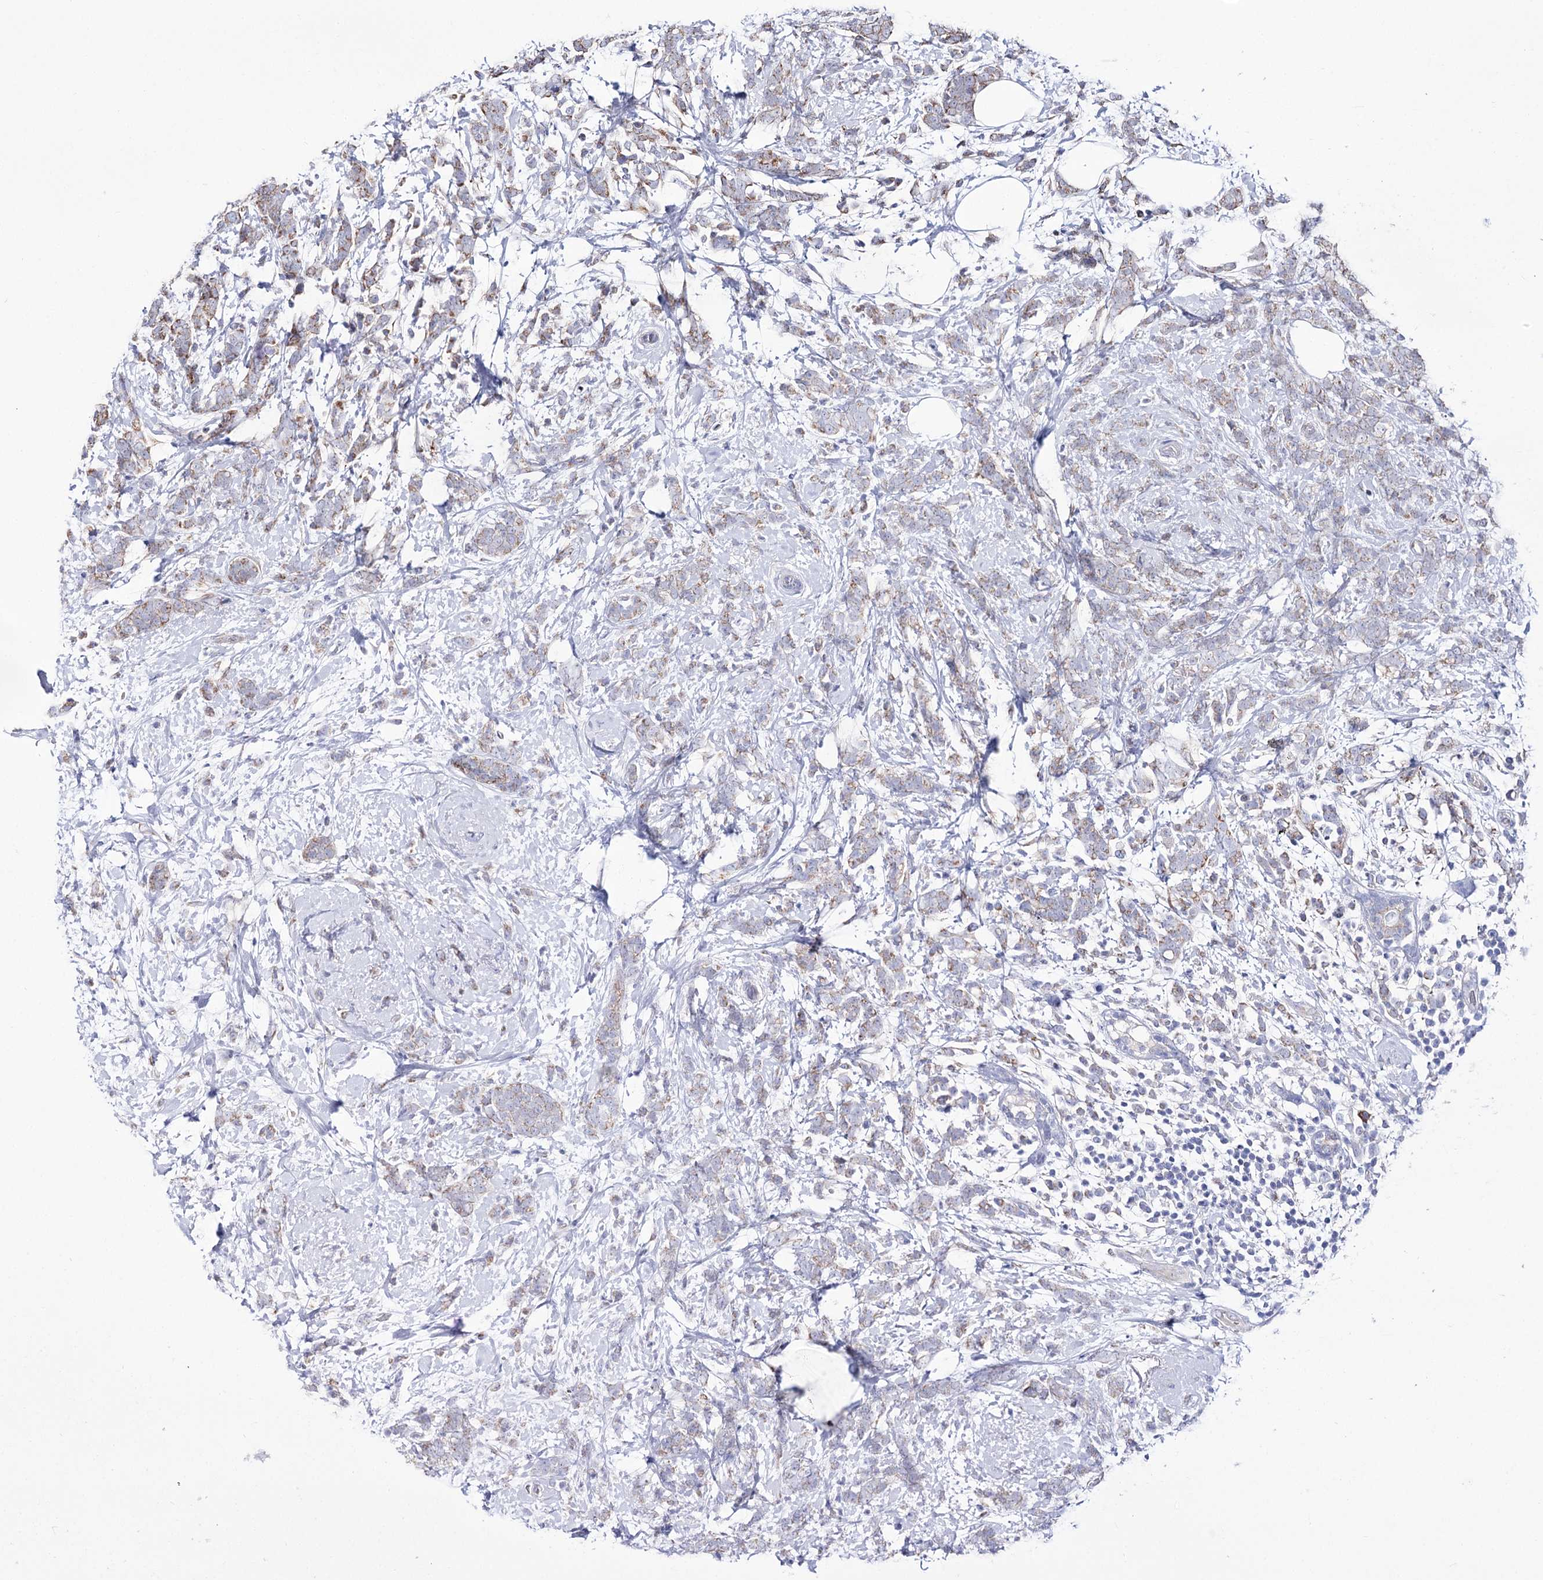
{"staining": {"intensity": "weak", "quantity": "<25%", "location": "cytoplasmic/membranous"}, "tissue": "breast cancer", "cell_type": "Tumor cells", "image_type": "cancer", "snomed": [{"axis": "morphology", "description": "Lobular carcinoma"}, {"axis": "topography", "description": "Breast"}], "caption": "IHC of human breast lobular carcinoma reveals no positivity in tumor cells. Brightfield microscopy of immunohistochemistry stained with DAB (brown) and hematoxylin (blue), captured at high magnification.", "gene": "OSBPL5", "patient": {"sex": "female", "age": 58}}